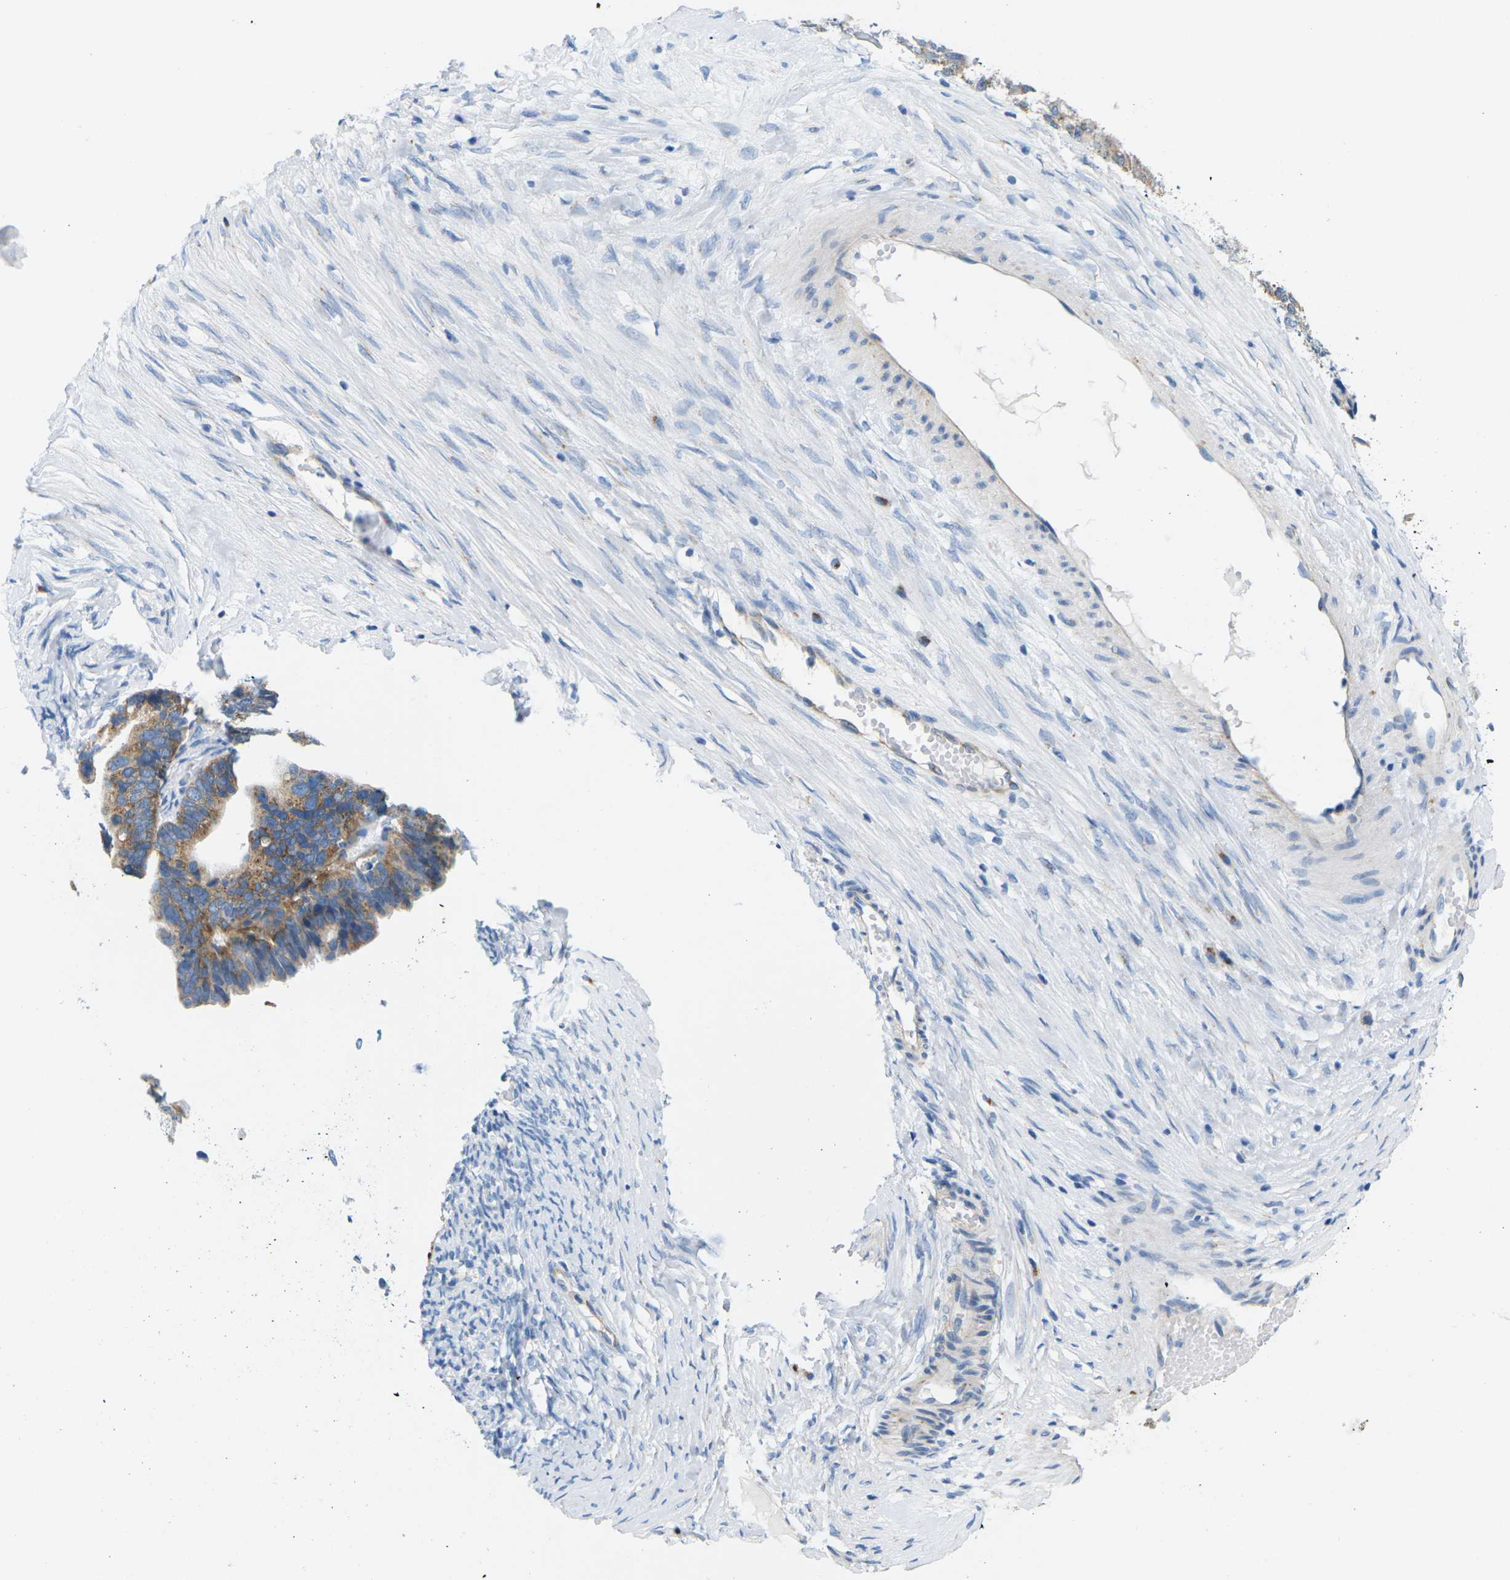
{"staining": {"intensity": "moderate", "quantity": ">75%", "location": "cytoplasmic/membranous"}, "tissue": "ovarian cancer", "cell_type": "Tumor cells", "image_type": "cancer", "snomed": [{"axis": "morphology", "description": "Cystadenocarcinoma, serous, NOS"}, {"axis": "topography", "description": "Ovary"}], "caption": "The histopathology image shows immunohistochemical staining of ovarian serous cystadenocarcinoma. There is moderate cytoplasmic/membranous positivity is present in about >75% of tumor cells. The protein of interest is shown in brown color, while the nuclei are stained blue.", "gene": "SYNGR2", "patient": {"sex": "female", "age": 56}}